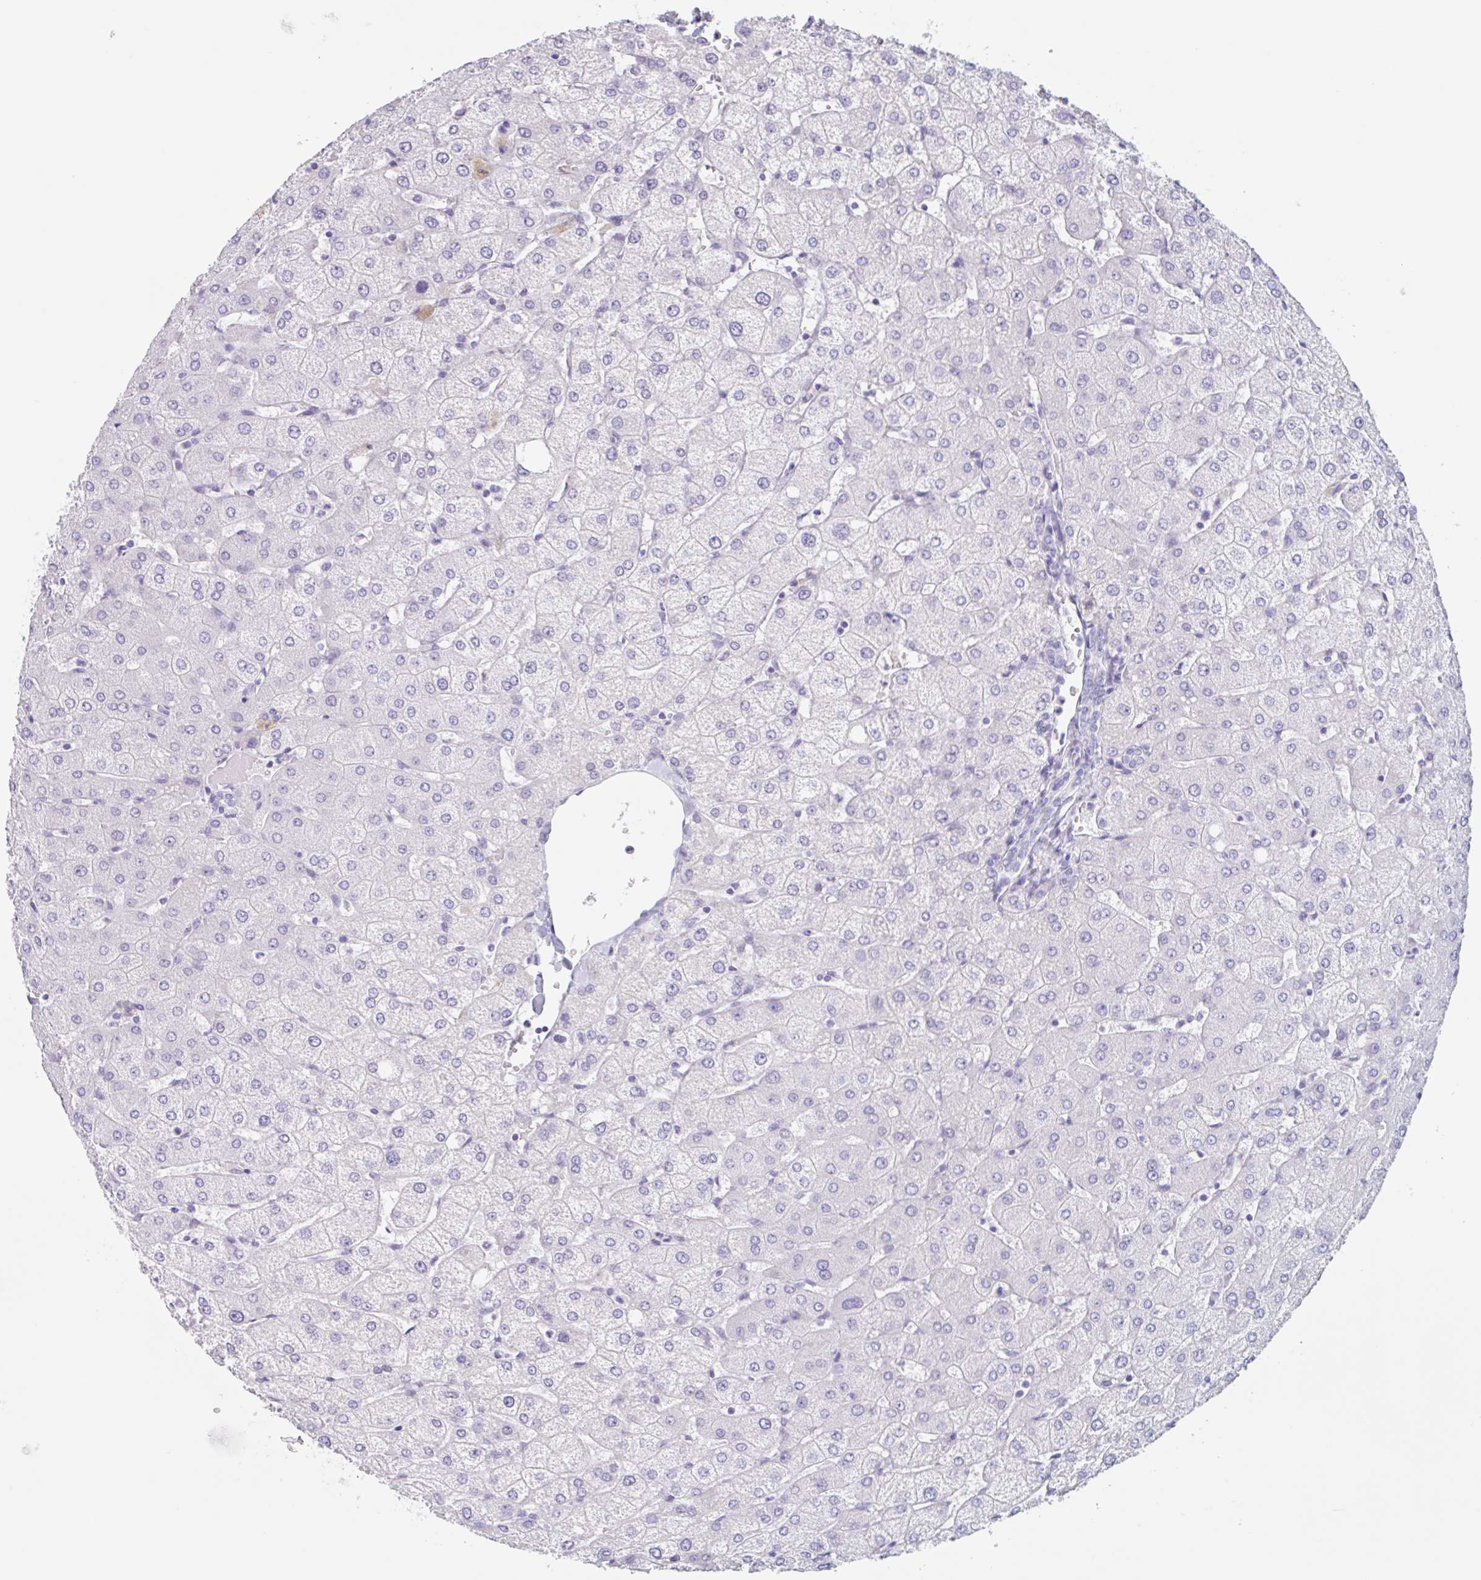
{"staining": {"intensity": "negative", "quantity": "none", "location": "none"}, "tissue": "liver", "cell_type": "Cholangiocytes", "image_type": "normal", "snomed": [{"axis": "morphology", "description": "Normal tissue, NOS"}, {"axis": "topography", "description": "Liver"}], "caption": "IHC micrograph of benign liver: human liver stained with DAB displays no significant protein expression in cholangiocytes.", "gene": "EMC4", "patient": {"sex": "female", "age": 54}}